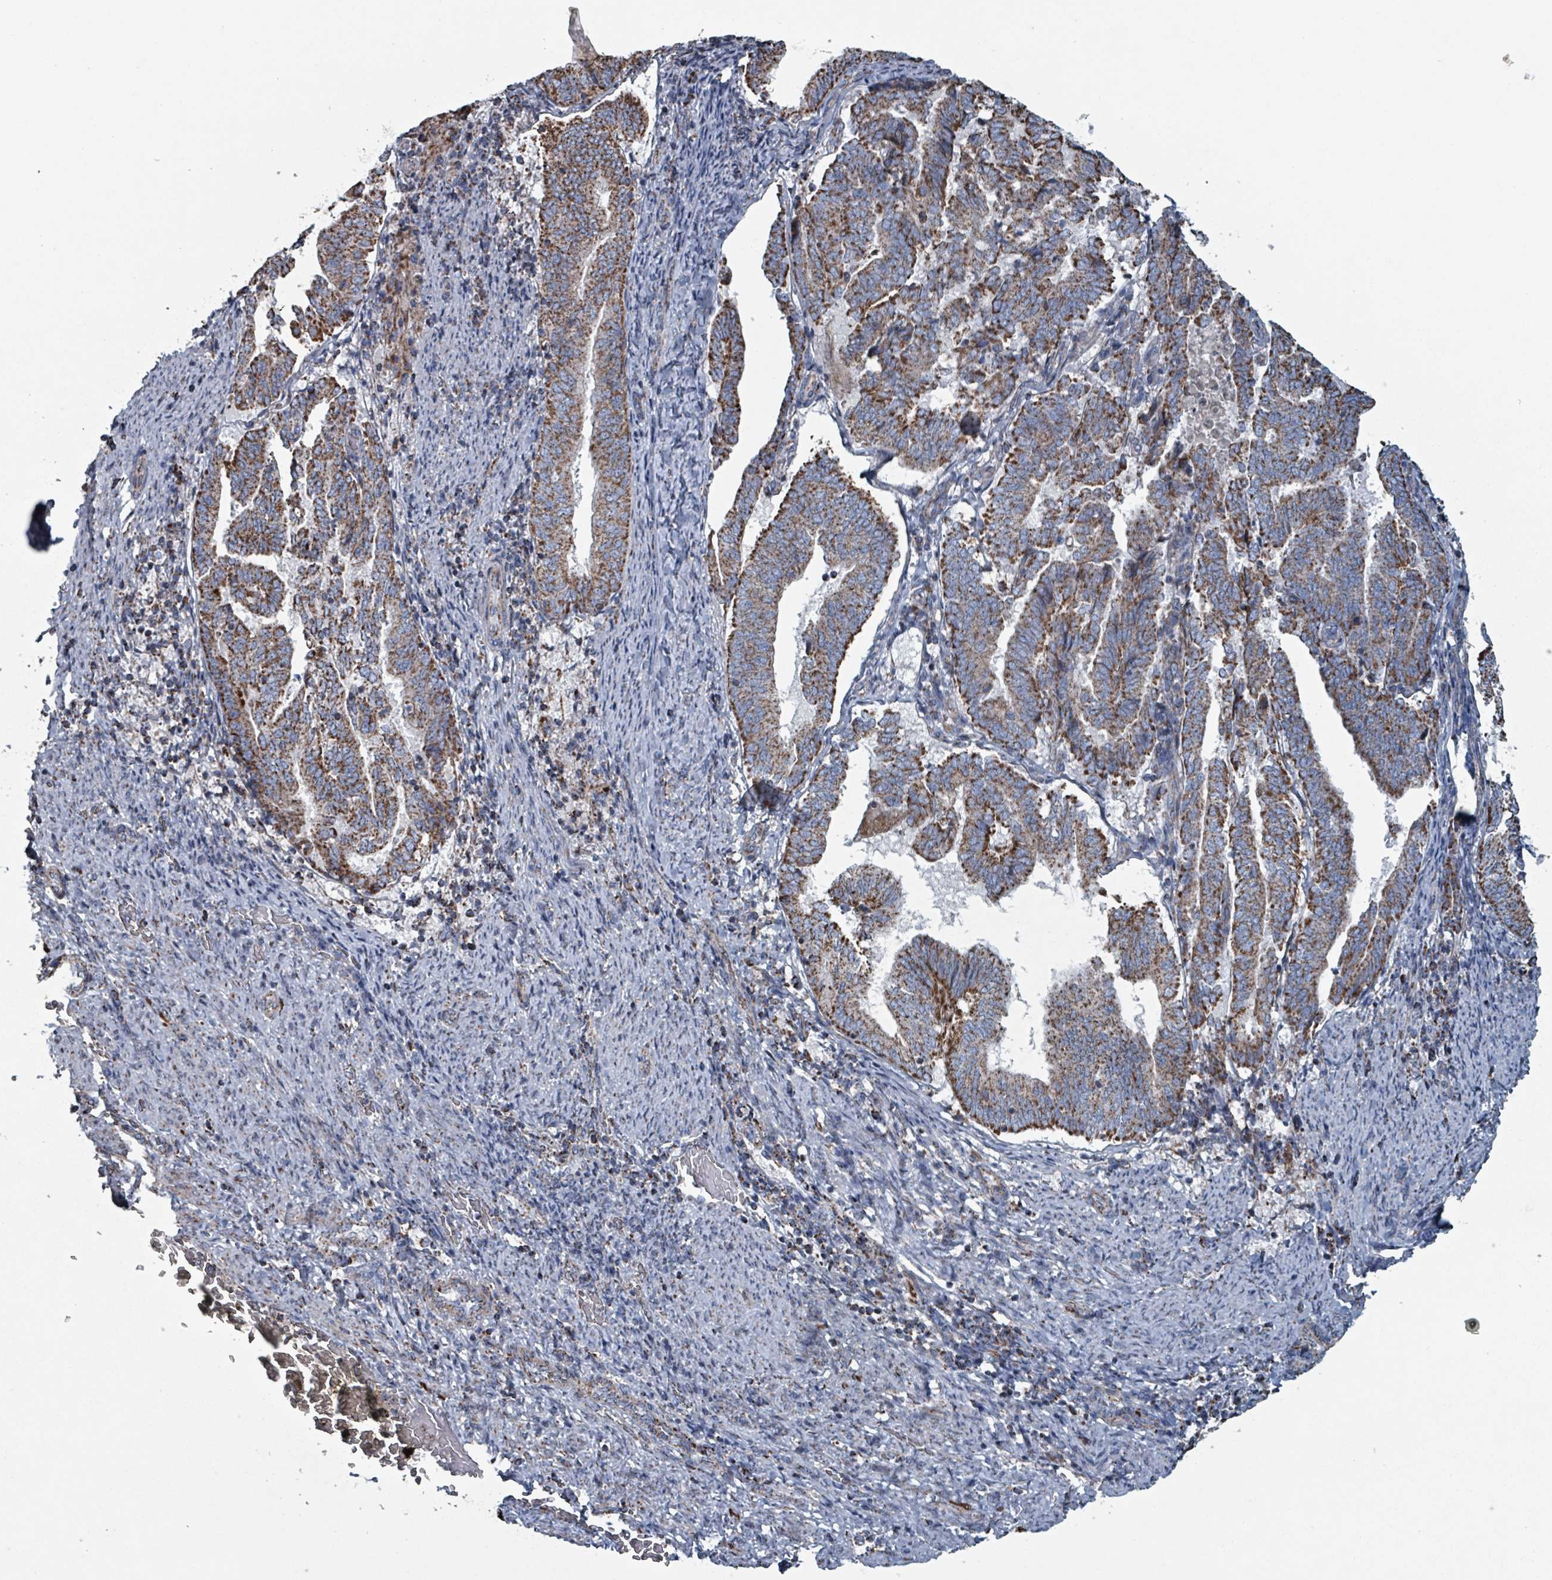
{"staining": {"intensity": "moderate", "quantity": ">75%", "location": "cytoplasmic/membranous"}, "tissue": "endometrial cancer", "cell_type": "Tumor cells", "image_type": "cancer", "snomed": [{"axis": "morphology", "description": "Adenocarcinoma, NOS"}, {"axis": "topography", "description": "Endometrium"}], "caption": "Brown immunohistochemical staining in human endometrial cancer (adenocarcinoma) displays moderate cytoplasmic/membranous expression in about >75% of tumor cells. The protein is shown in brown color, while the nuclei are stained blue.", "gene": "ABHD18", "patient": {"sex": "female", "age": 80}}